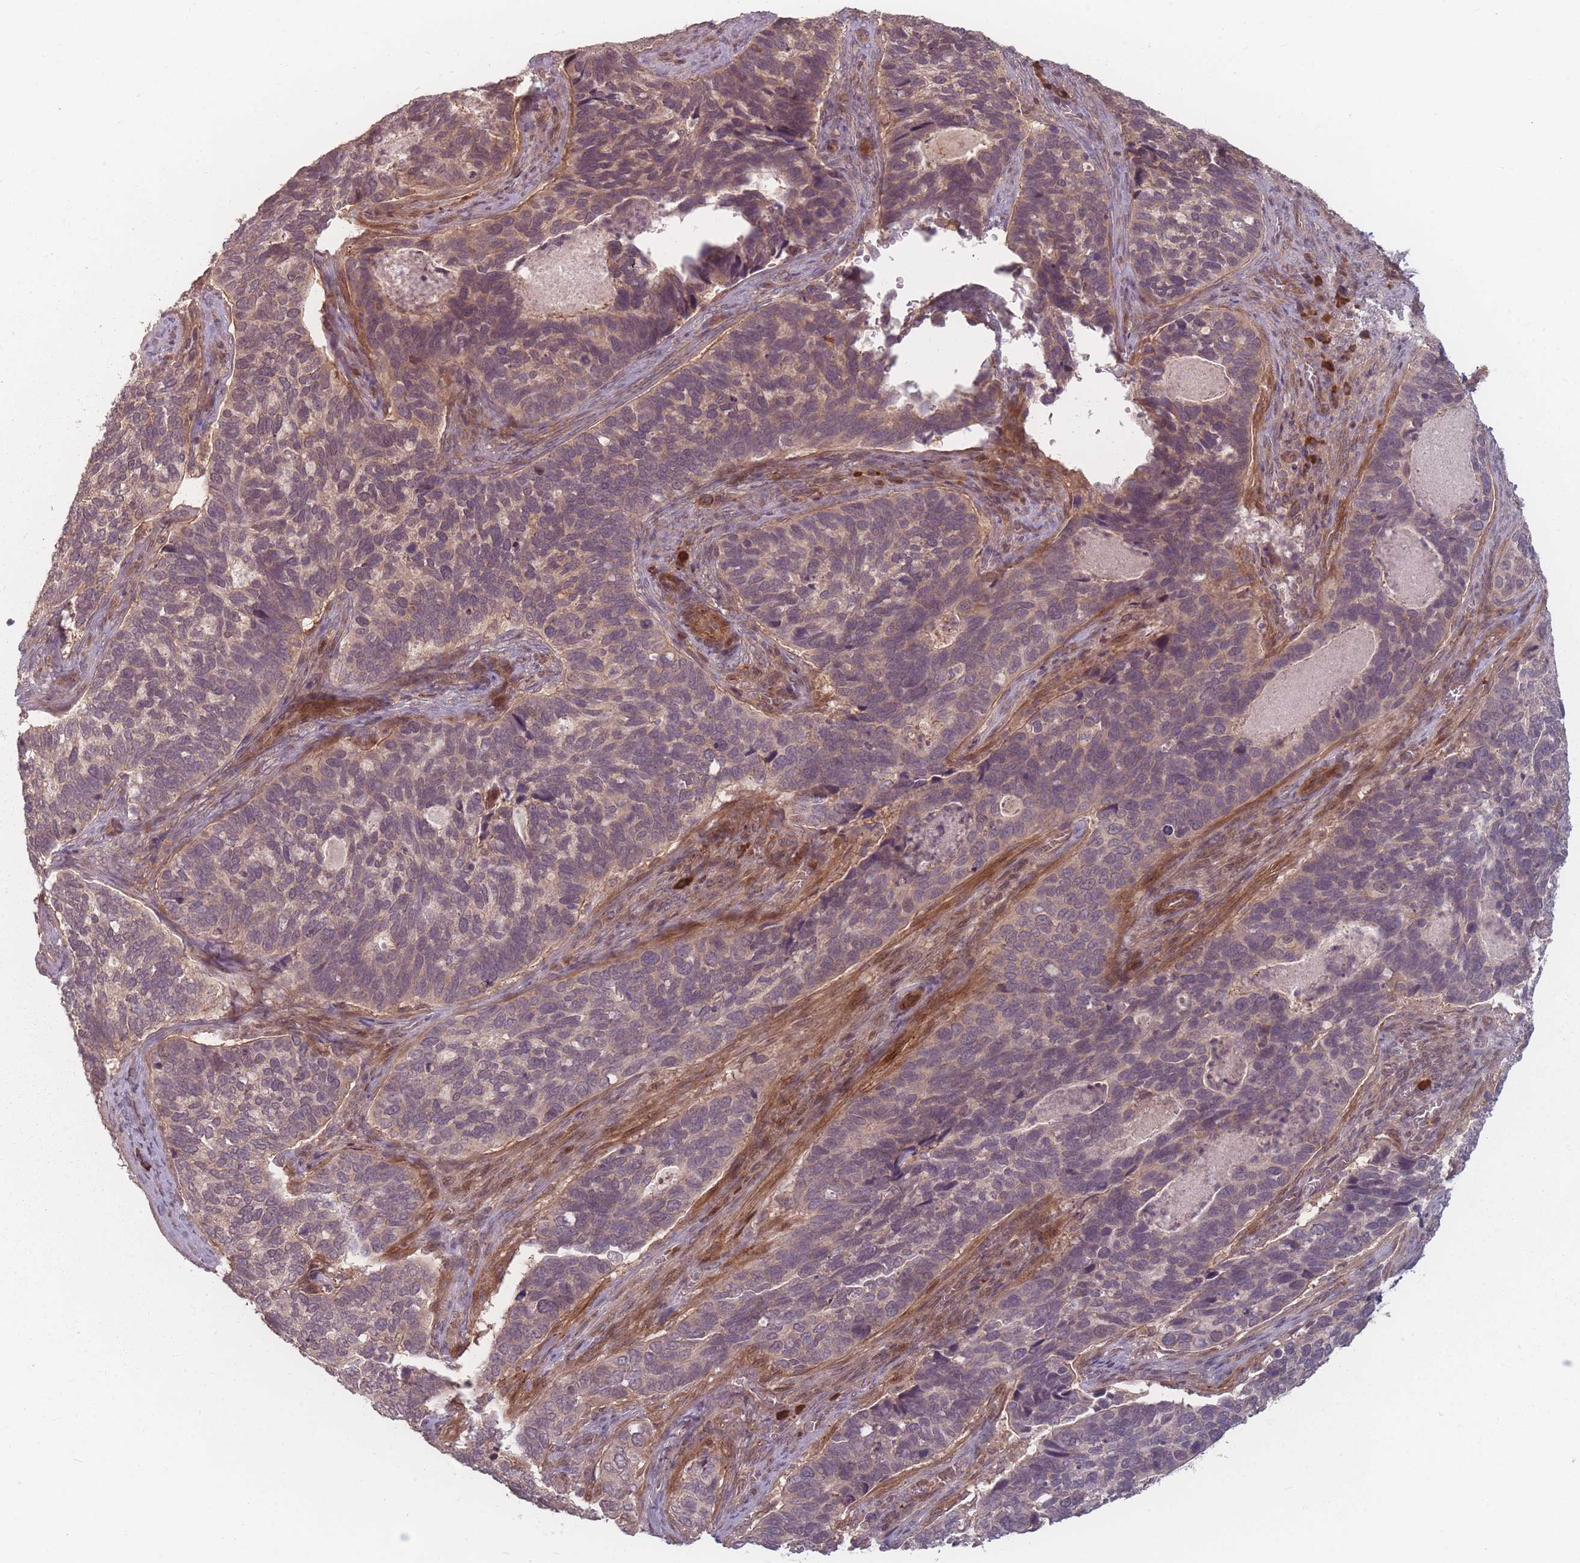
{"staining": {"intensity": "weak", "quantity": "25%-75%", "location": "cytoplasmic/membranous"}, "tissue": "cervical cancer", "cell_type": "Tumor cells", "image_type": "cancer", "snomed": [{"axis": "morphology", "description": "Squamous cell carcinoma, NOS"}, {"axis": "topography", "description": "Cervix"}], "caption": "Cervical cancer (squamous cell carcinoma) stained with a protein marker demonstrates weak staining in tumor cells.", "gene": "HAGH", "patient": {"sex": "female", "age": 38}}